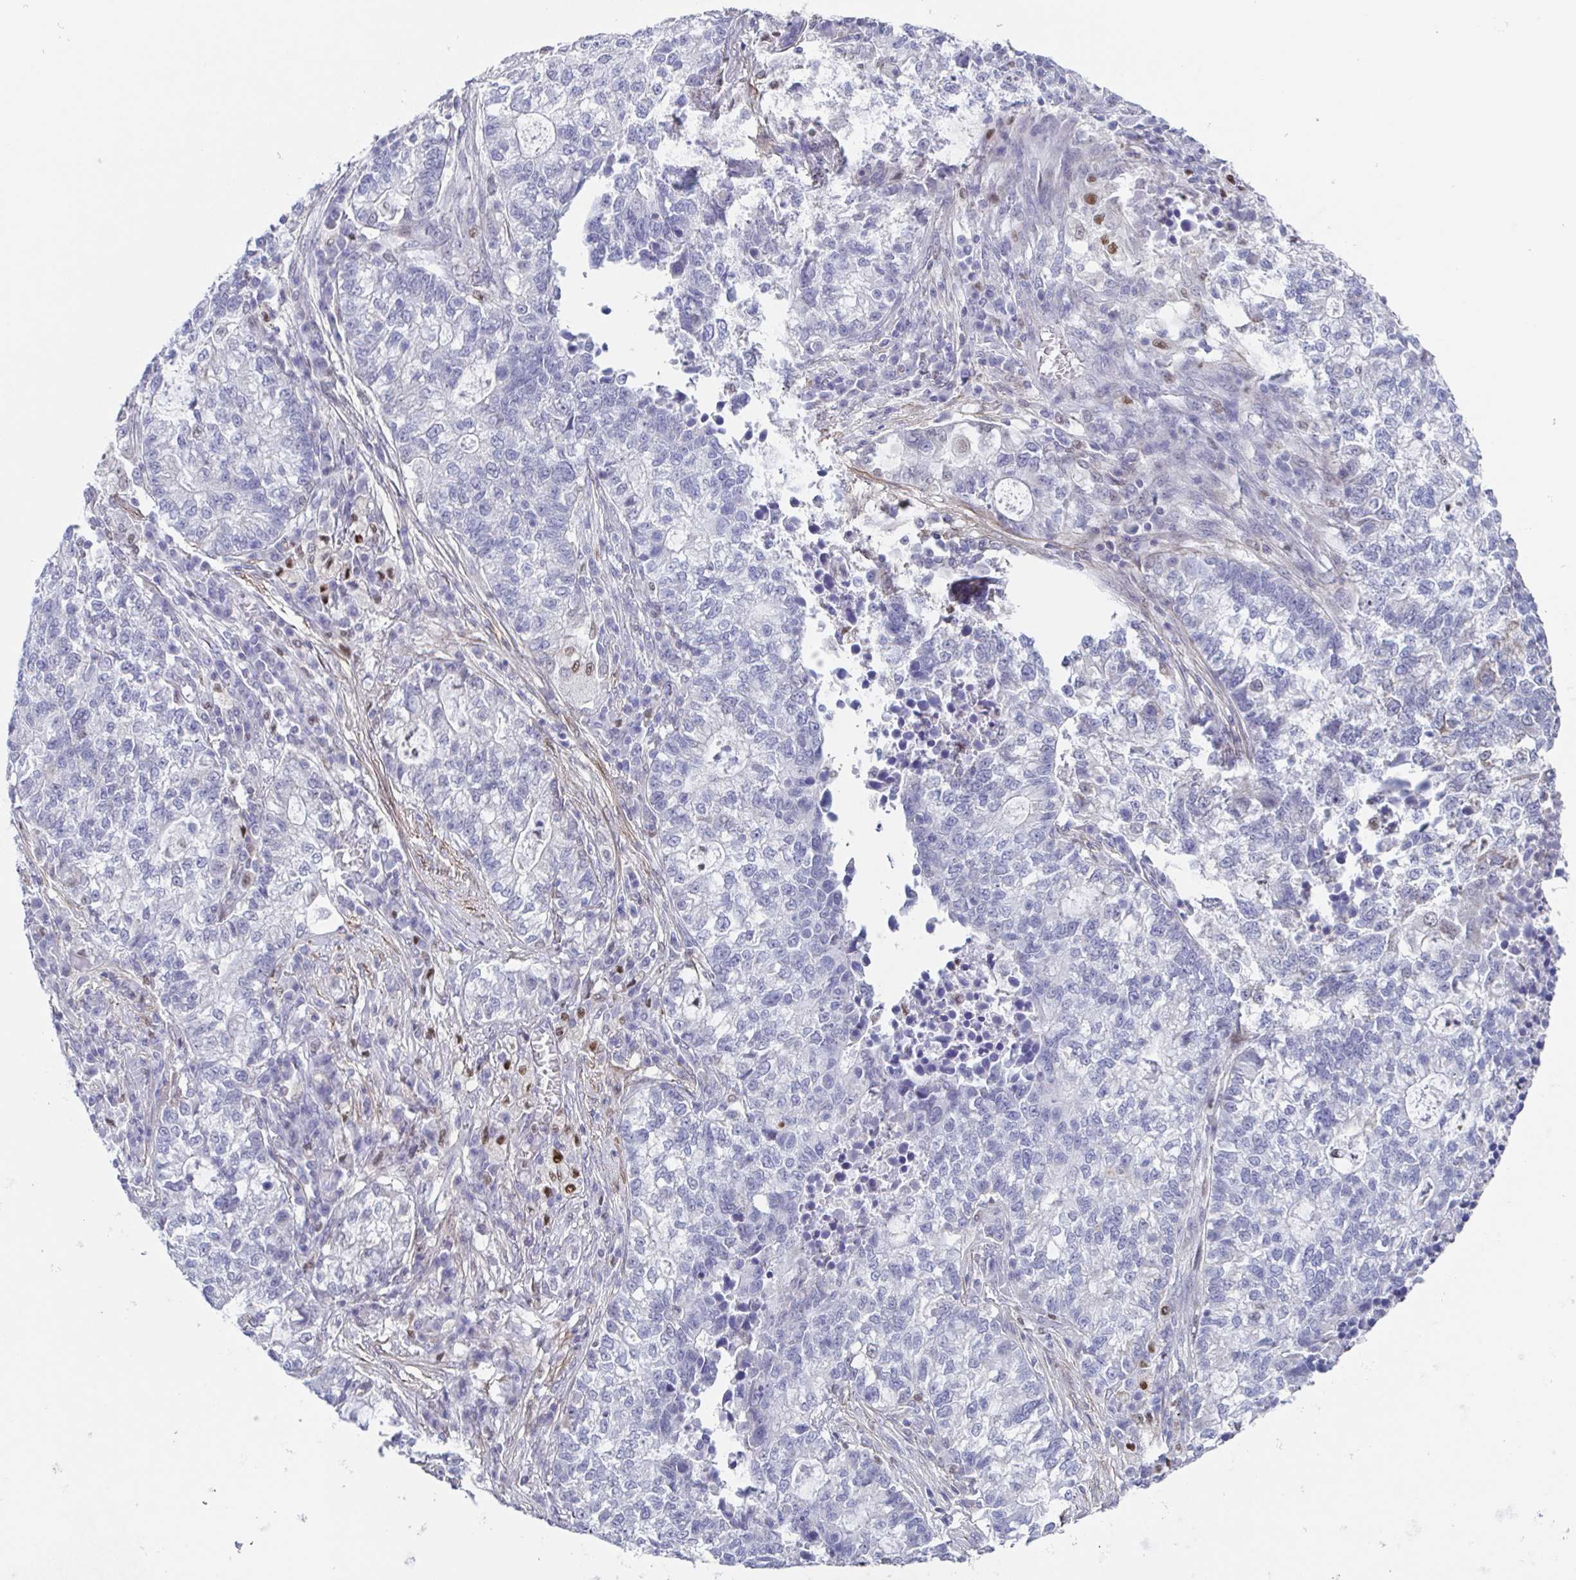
{"staining": {"intensity": "negative", "quantity": "none", "location": "none"}, "tissue": "lung cancer", "cell_type": "Tumor cells", "image_type": "cancer", "snomed": [{"axis": "morphology", "description": "Adenocarcinoma, NOS"}, {"axis": "topography", "description": "Lung"}], "caption": "High magnification brightfield microscopy of adenocarcinoma (lung) stained with DAB (brown) and counterstained with hematoxylin (blue): tumor cells show no significant positivity. Brightfield microscopy of immunohistochemistry stained with DAB (brown) and hematoxylin (blue), captured at high magnification.", "gene": "PBOV1", "patient": {"sex": "male", "age": 57}}